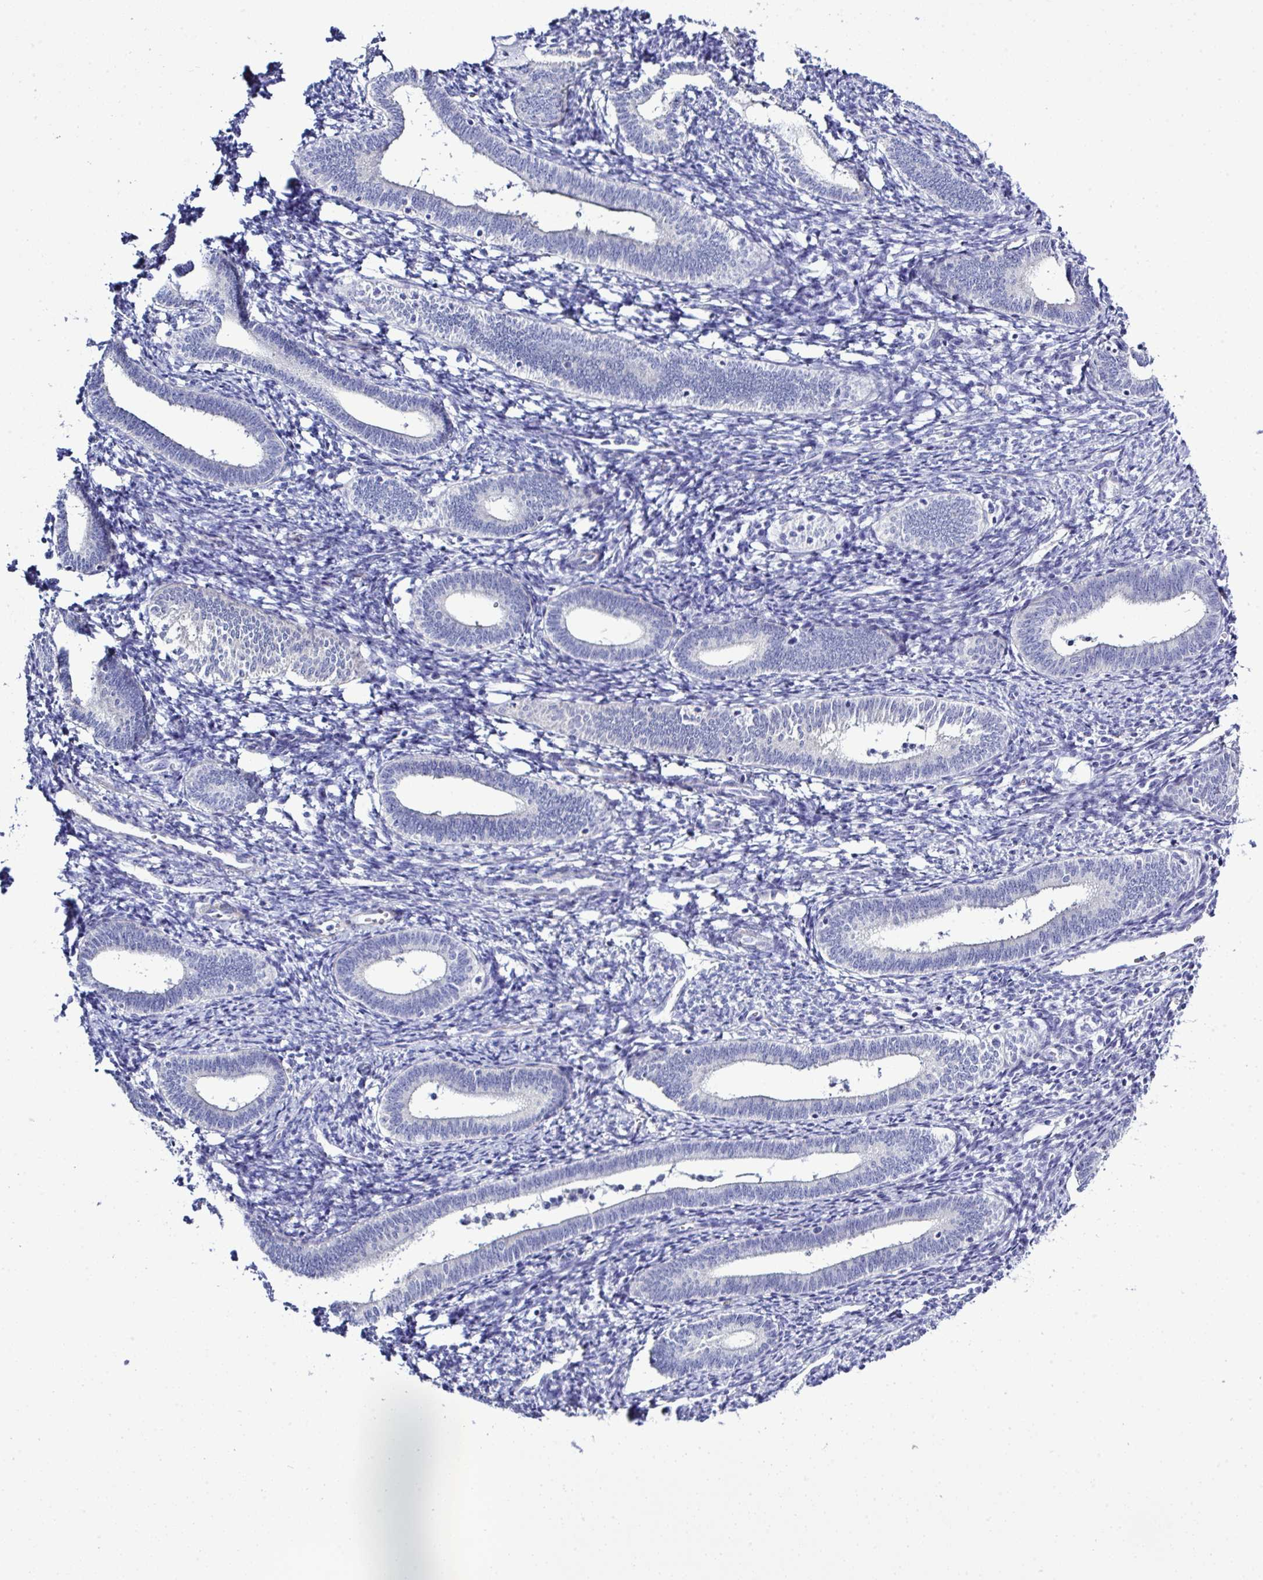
{"staining": {"intensity": "negative", "quantity": "none", "location": "none"}, "tissue": "endometrium", "cell_type": "Cells in endometrial stroma", "image_type": "normal", "snomed": [{"axis": "morphology", "description": "Normal tissue, NOS"}, {"axis": "topography", "description": "Endometrium"}], "caption": "DAB immunohistochemical staining of unremarkable endometrium displays no significant expression in cells in endometrial stroma. Nuclei are stained in blue.", "gene": "MED11", "patient": {"sex": "female", "age": 41}}